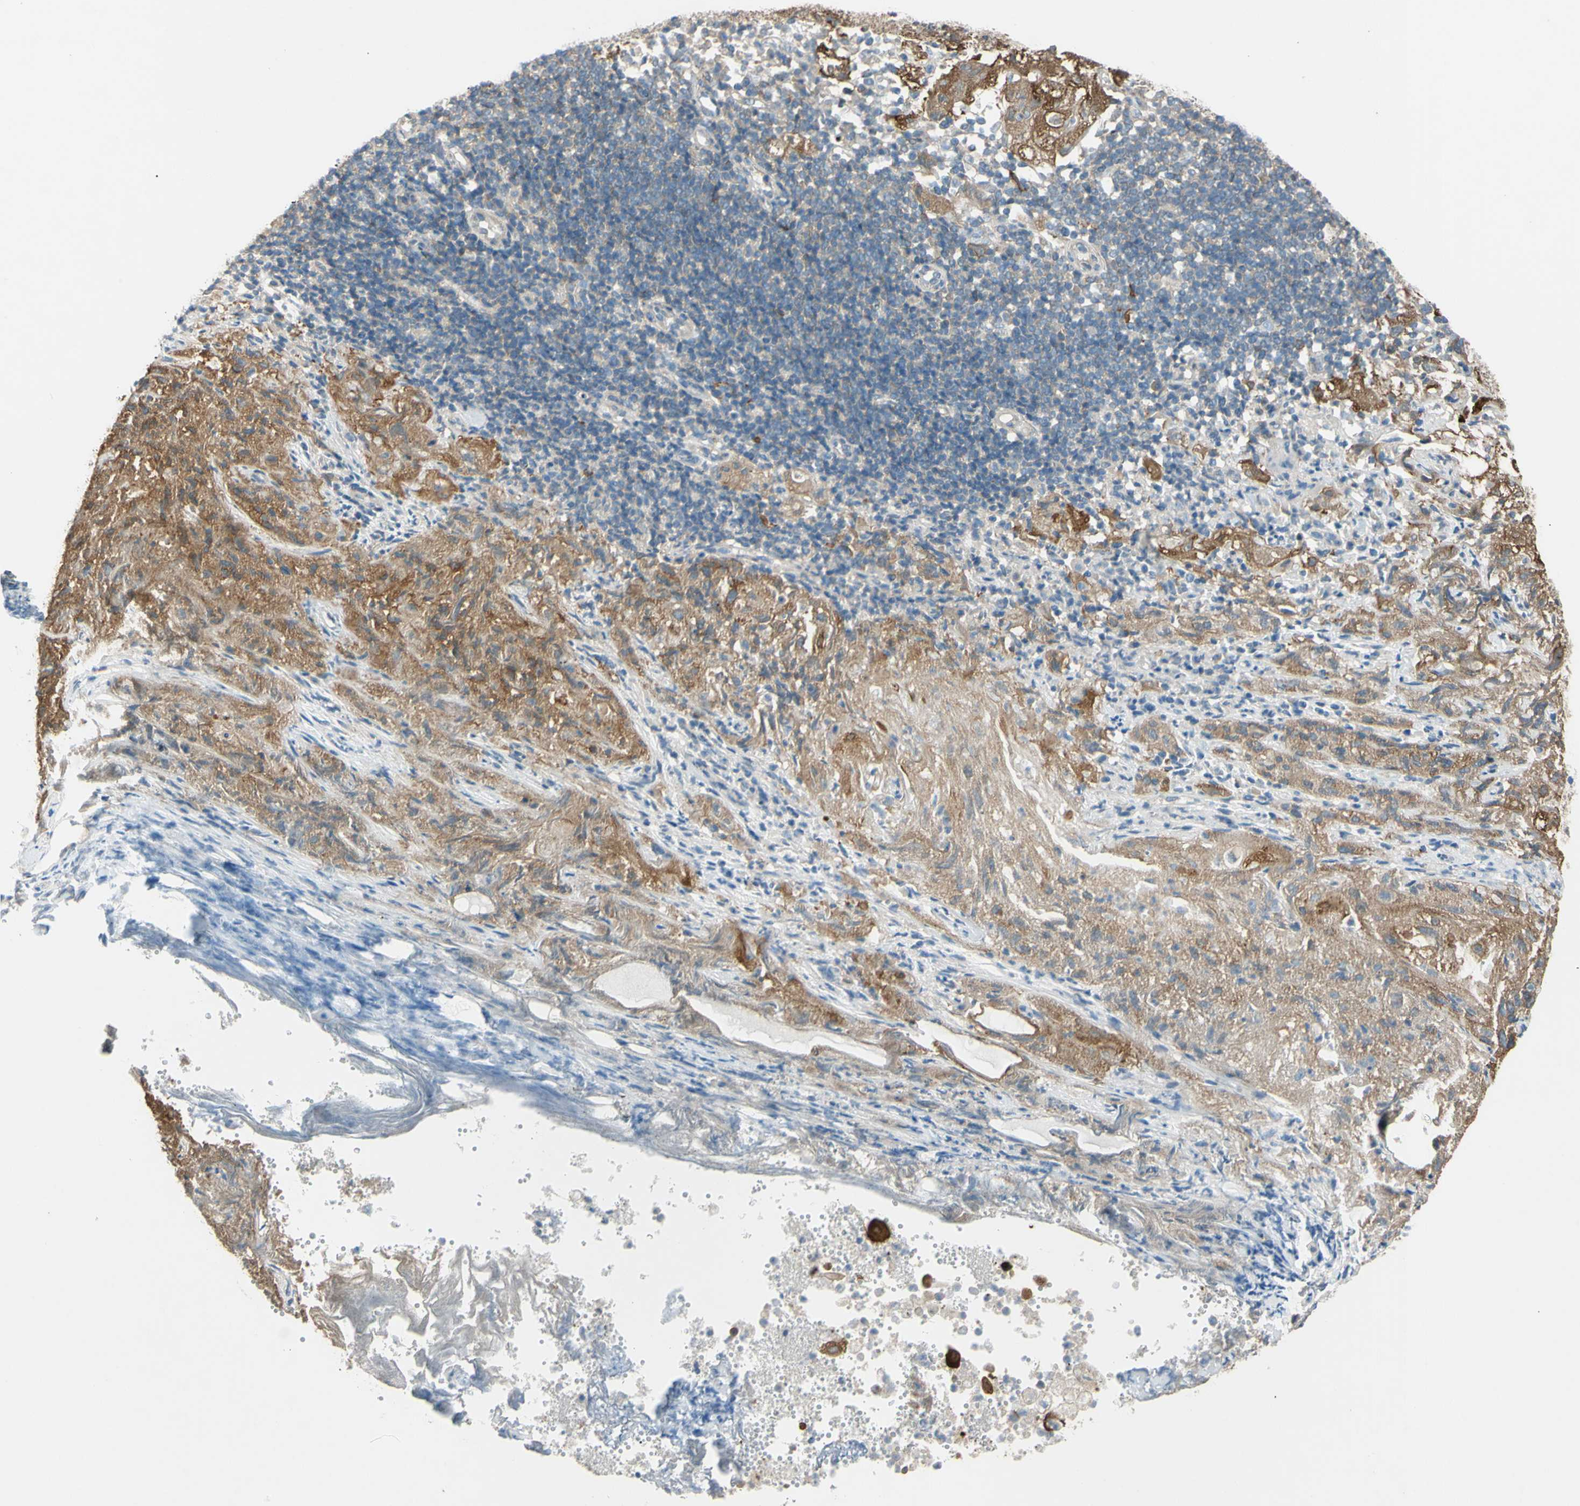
{"staining": {"intensity": "moderate", "quantity": ">75%", "location": "cytoplasmic/membranous"}, "tissue": "lung cancer", "cell_type": "Tumor cells", "image_type": "cancer", "snomed": [{"axis": "morphology", "description": "Inflammation, NOS"}, {"axis": "morphology", "description": "Squamous cell carcinoma, NOS"}, {"axis": "topography", "description": "Lymph node"}, {"axis": "topography", "description": "Soft tissue"}, {"axis": "topography", "description": "Lung"}], "caption": "An immunohistochemistry (IHC) photomicrograph of neoplastic tissue is shown. Protein staining in brown labels moderate cytoplasmic/membranous positivity in lung cancer (squamous cell carcinoma) within tumor cells.", "gene": "YWHAQ", "patient": {"sex": "male", "age": 66}}